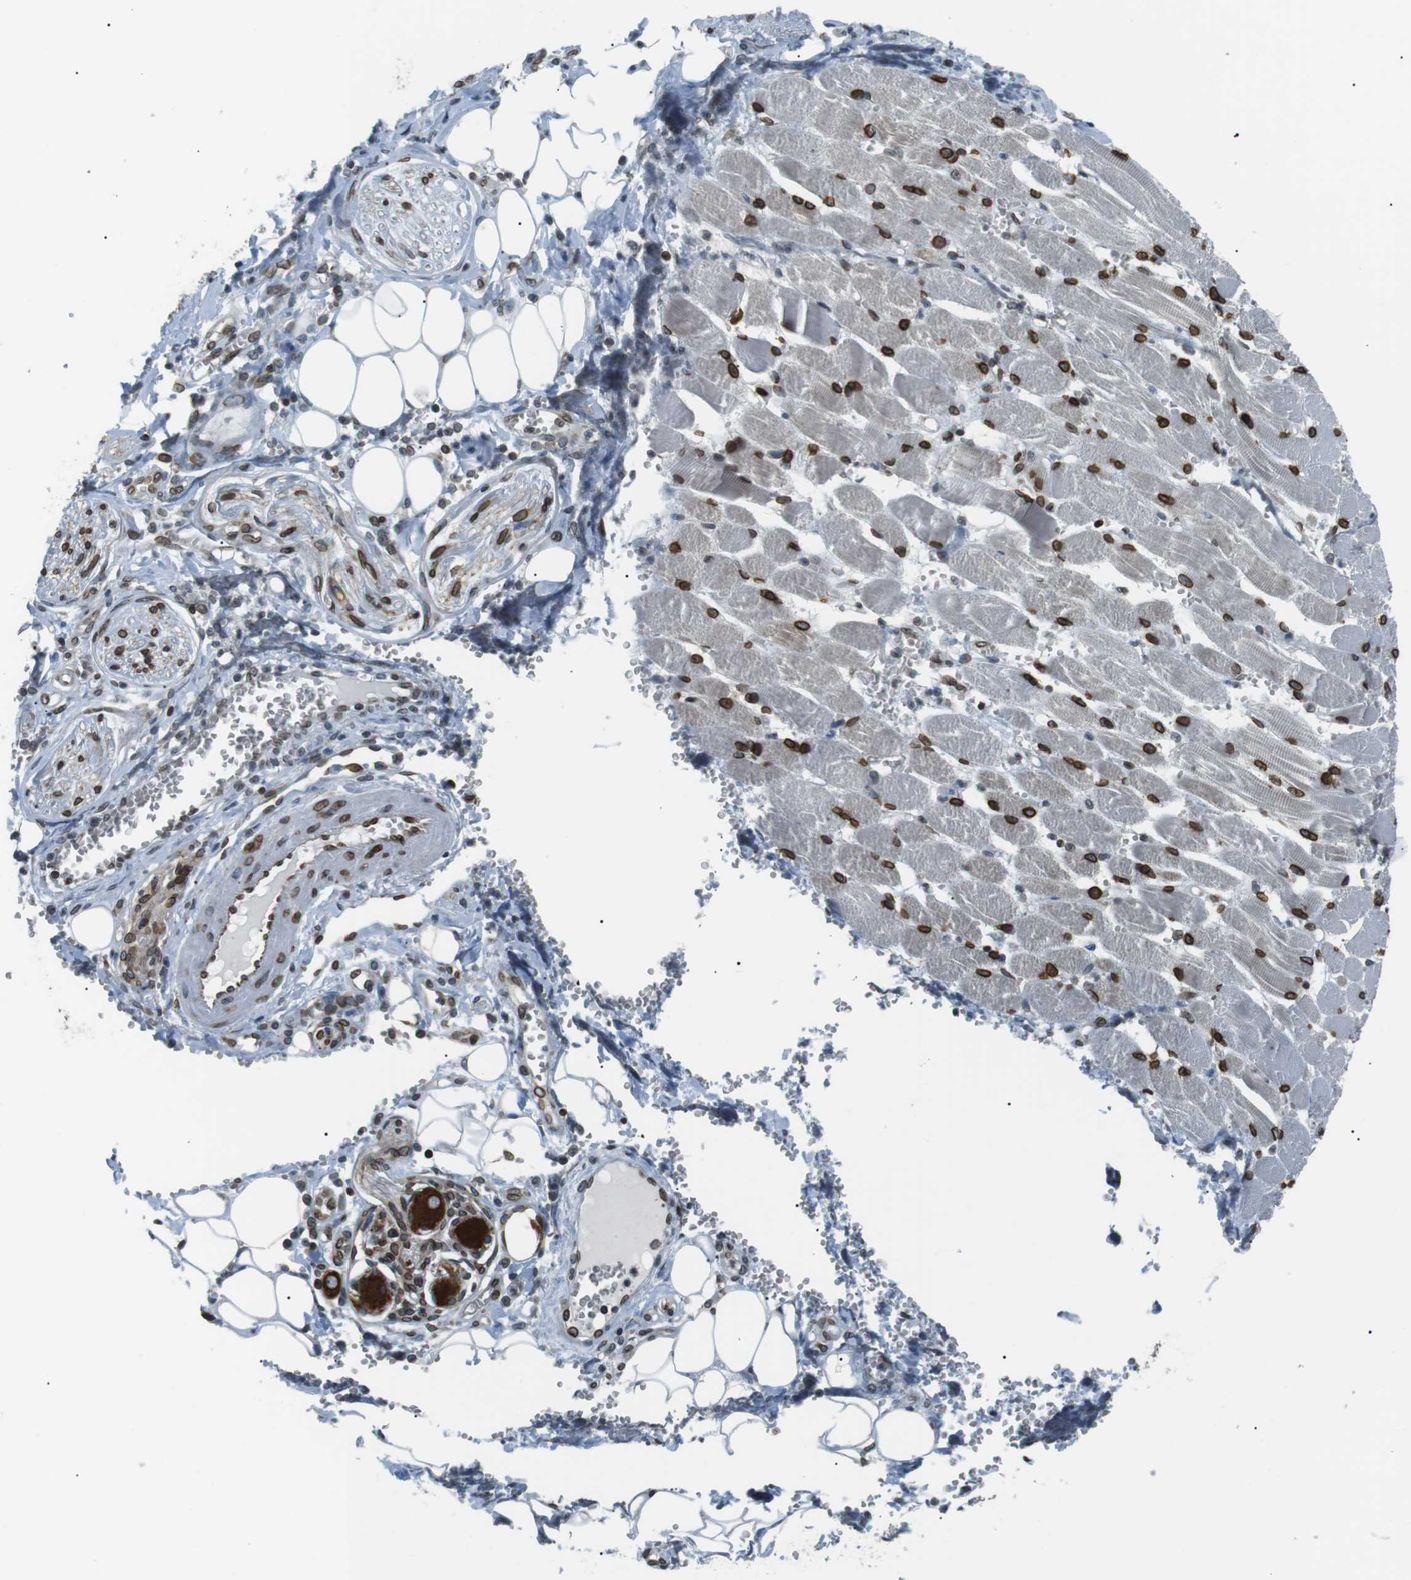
{"staining": {"intensity": "moderate", "quantity": ">75%", "location": "nuclear"}, "tissue": "adipose tissue", "cell_type": "Adipocytes", "image_type": "normal", "snomed": [{"axis": "morphology", "description": "Squamous cell carcinoma, NOS"}, {"axis": "topography", "description": "Oral tissue"}, {"axis": "topography", "description": "Head-Neck"}], "caption": "A micrograph of human adipose tissue stained for a protein displays moderate nuclear brown staining in adipocytes.", "gene": "TMX4", "patient": {"sex": "female", "age": 50}}